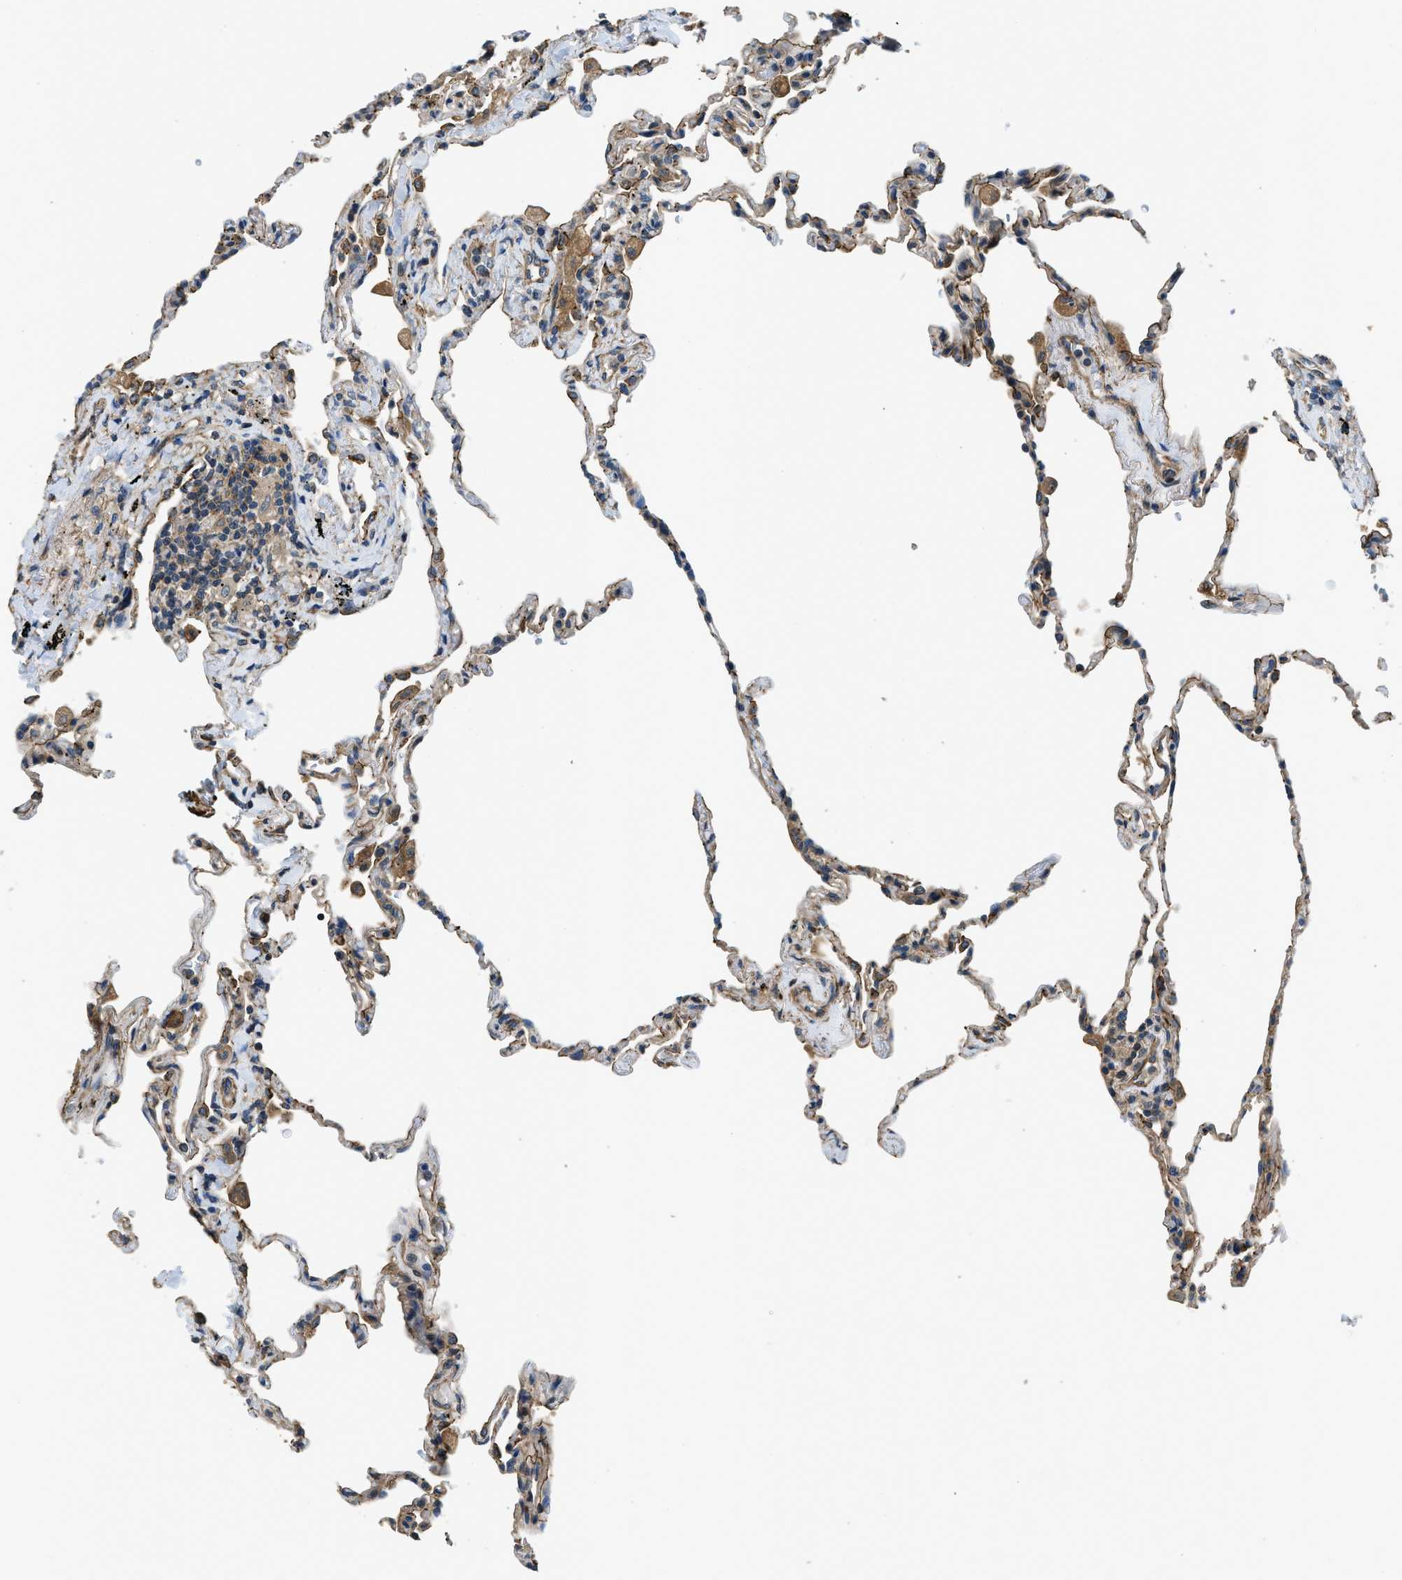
{"staining": {"intensity": "weak", "quantity": "<25%", "location": "cytoplasmic/membranous"}, "tissue": "lung", "cell_type": "Alveolar cells", "image_type": "normal", "snomed": [{"axis": "morphology", "description": "Normal tissue, NOS"}, {"axis": "topography", "description": "Lung"}], "caption": "High power microscopy image of an IHC micrograph of benign lung, revealing no significant expression in alveolar cells.", "gene": "CGN", "patient": {"sex": "male", "age": 59}}